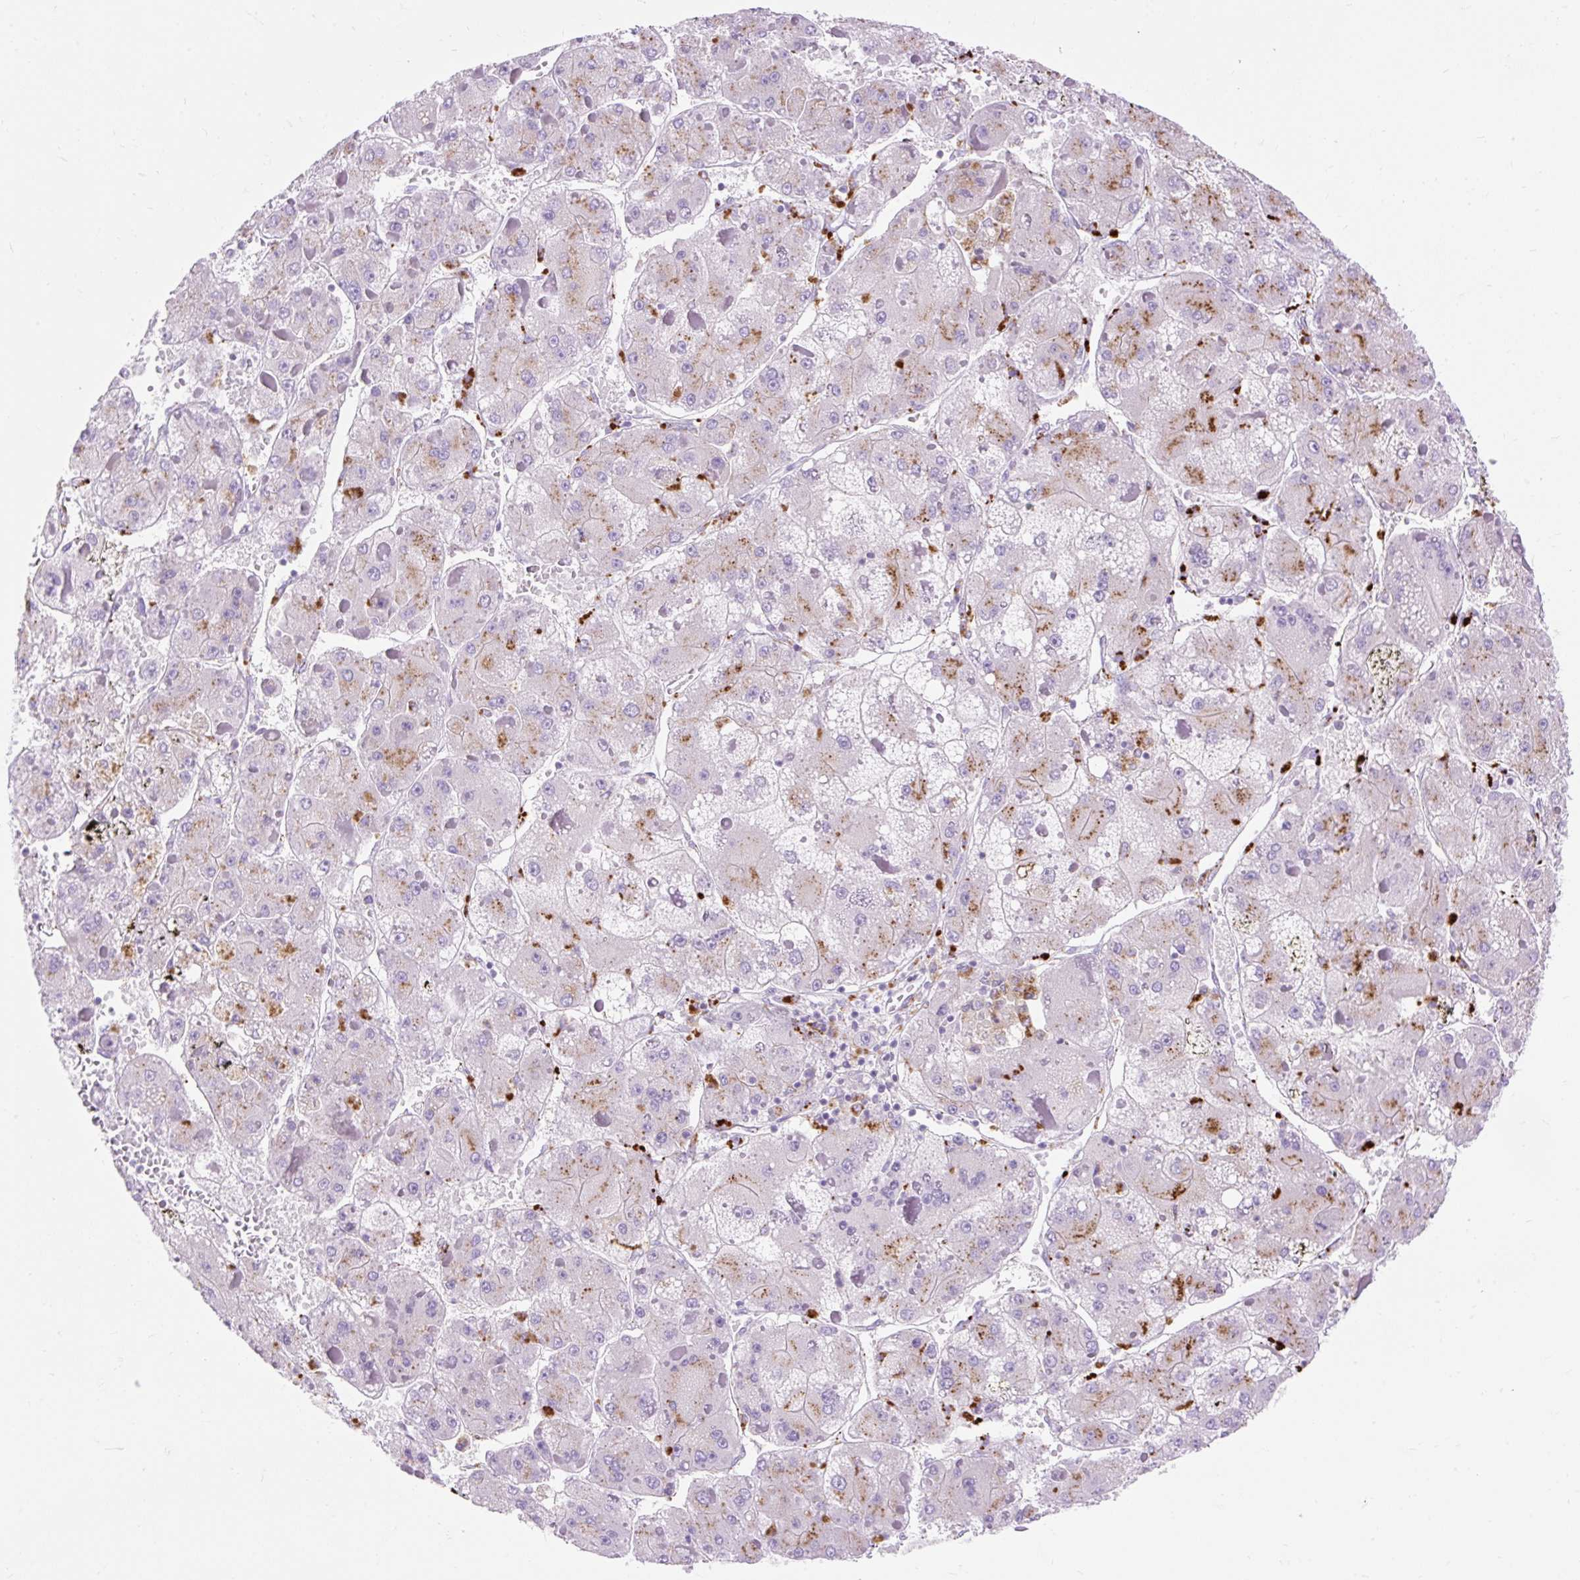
{"staining": {"intensity": "moderate", "quantity": "<25%", "location": "cytoplasmic/membranous"}, "tissue": "liver cancer", "cell_type": "Tumor cells", "image_type": "cancer", "snomed": [{"axis": "morphology", "description": "Carcinoma, Hepatocellular, NOS"}, {"axis": "topography", "description": "Liver"}], "caption": "Immunohistochemical staining of human hepatocellular carcinoma (liver) exhibits low levels of moderate cytoplasmic/membranous protein staining in about <25% of tumor cells.", "gene": "HEXB", "patient": {"sex": "female", "age": 73}}